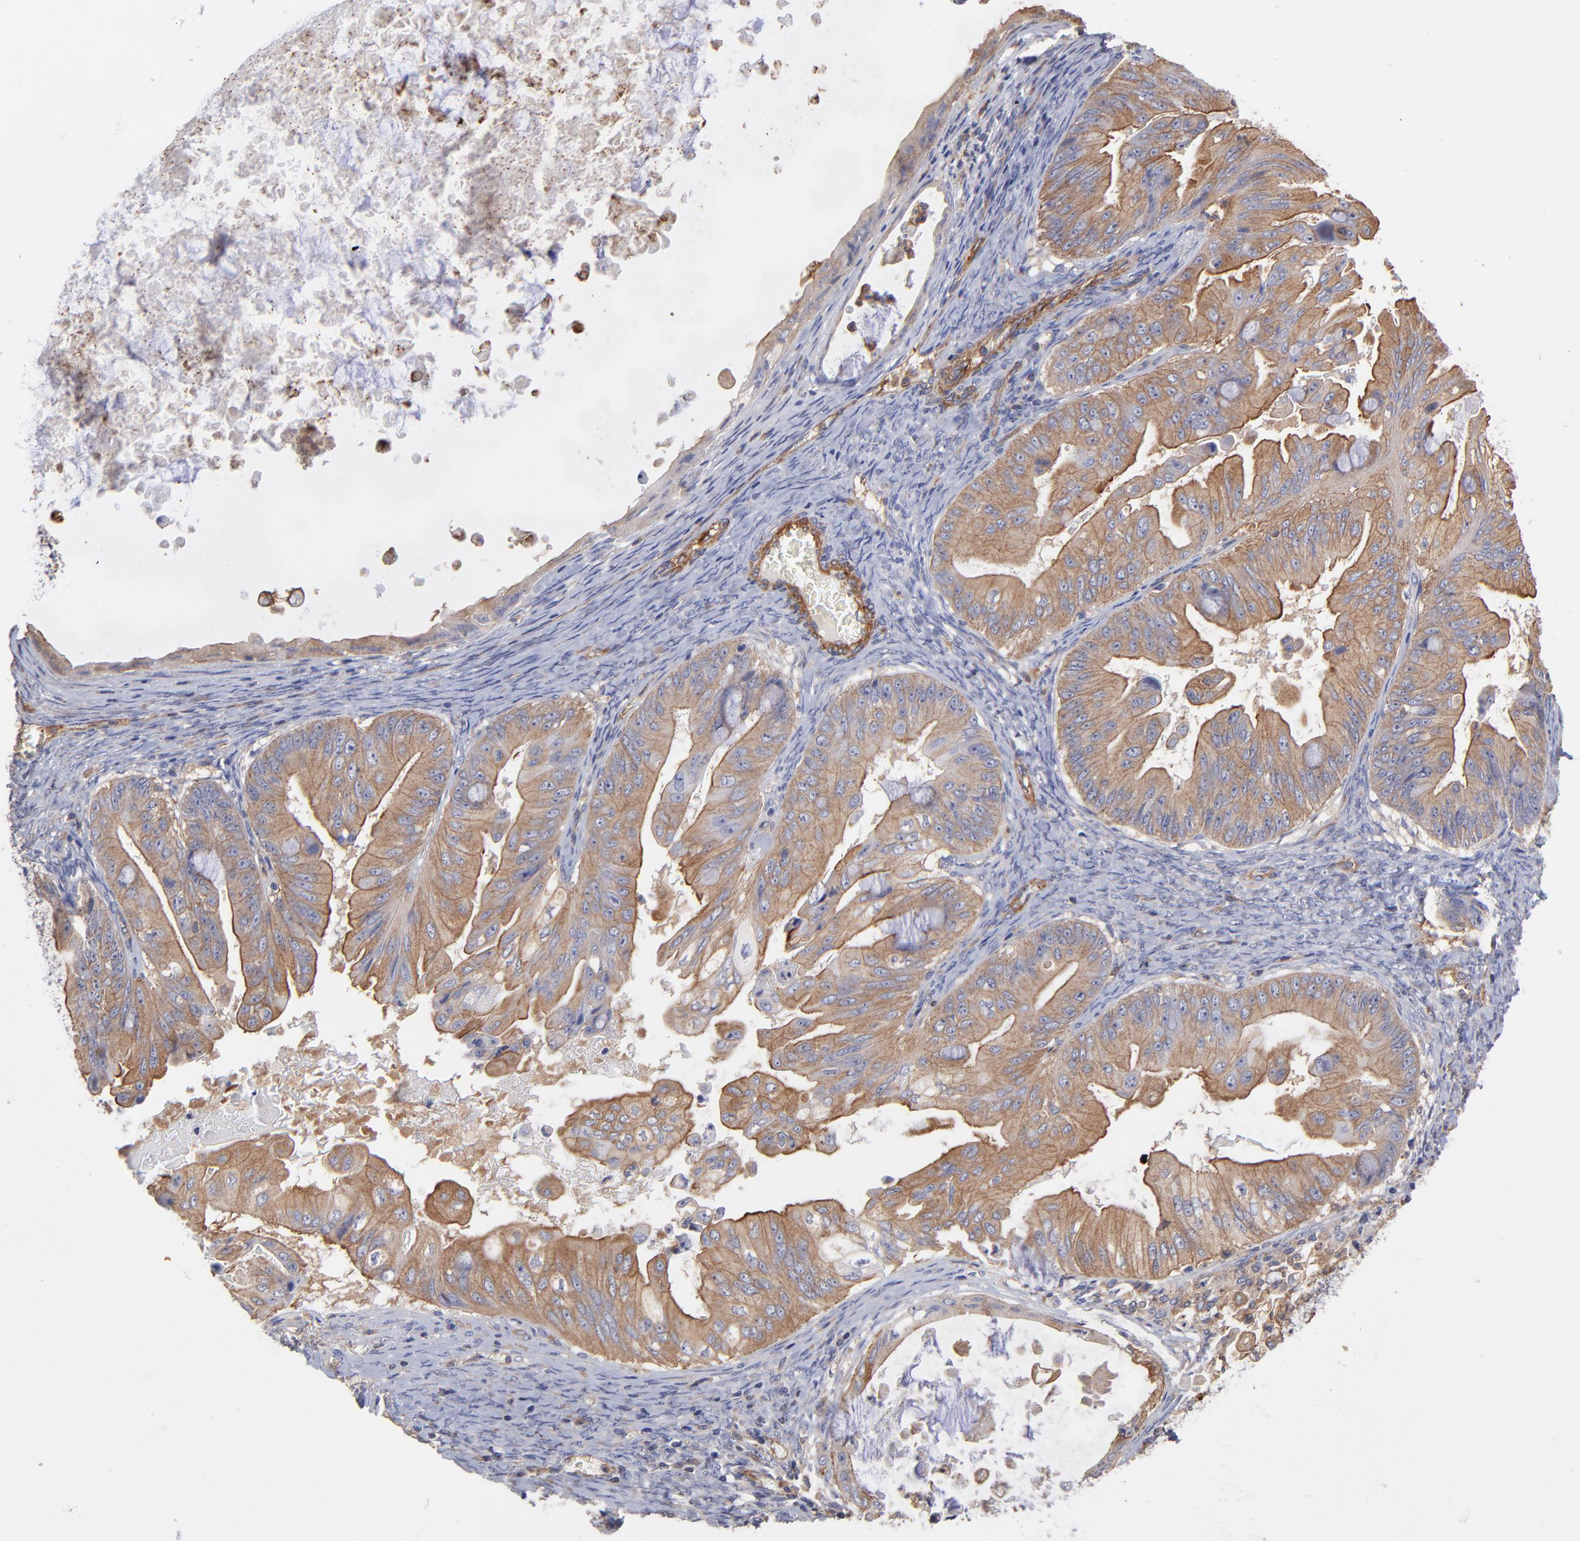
{"staining": {"intensity": "moderate", "quantity": ">75%", "location": "cytoplasmic/membranous"}, "tissue": "ovarian cancer", "cell_type": "Tumor cells", "image_type": "cancer", "snomed": [{"axis": "morphology", "description": "Cystadenocarcinoma, mucinous, NOS"}, {"axis": "topography", "description": "Ovary"}], "caption": "A histopathology image of mucinous cystadenocarcinoma (ovarian) stained for a protein demonstrates moderate cytoplasmic/membranous brown staining in tumor cells. (IHC, brightfield microscopy, high magnification).", "gene": "ASB7", "patient": {"sex": "female", "age": 37}}